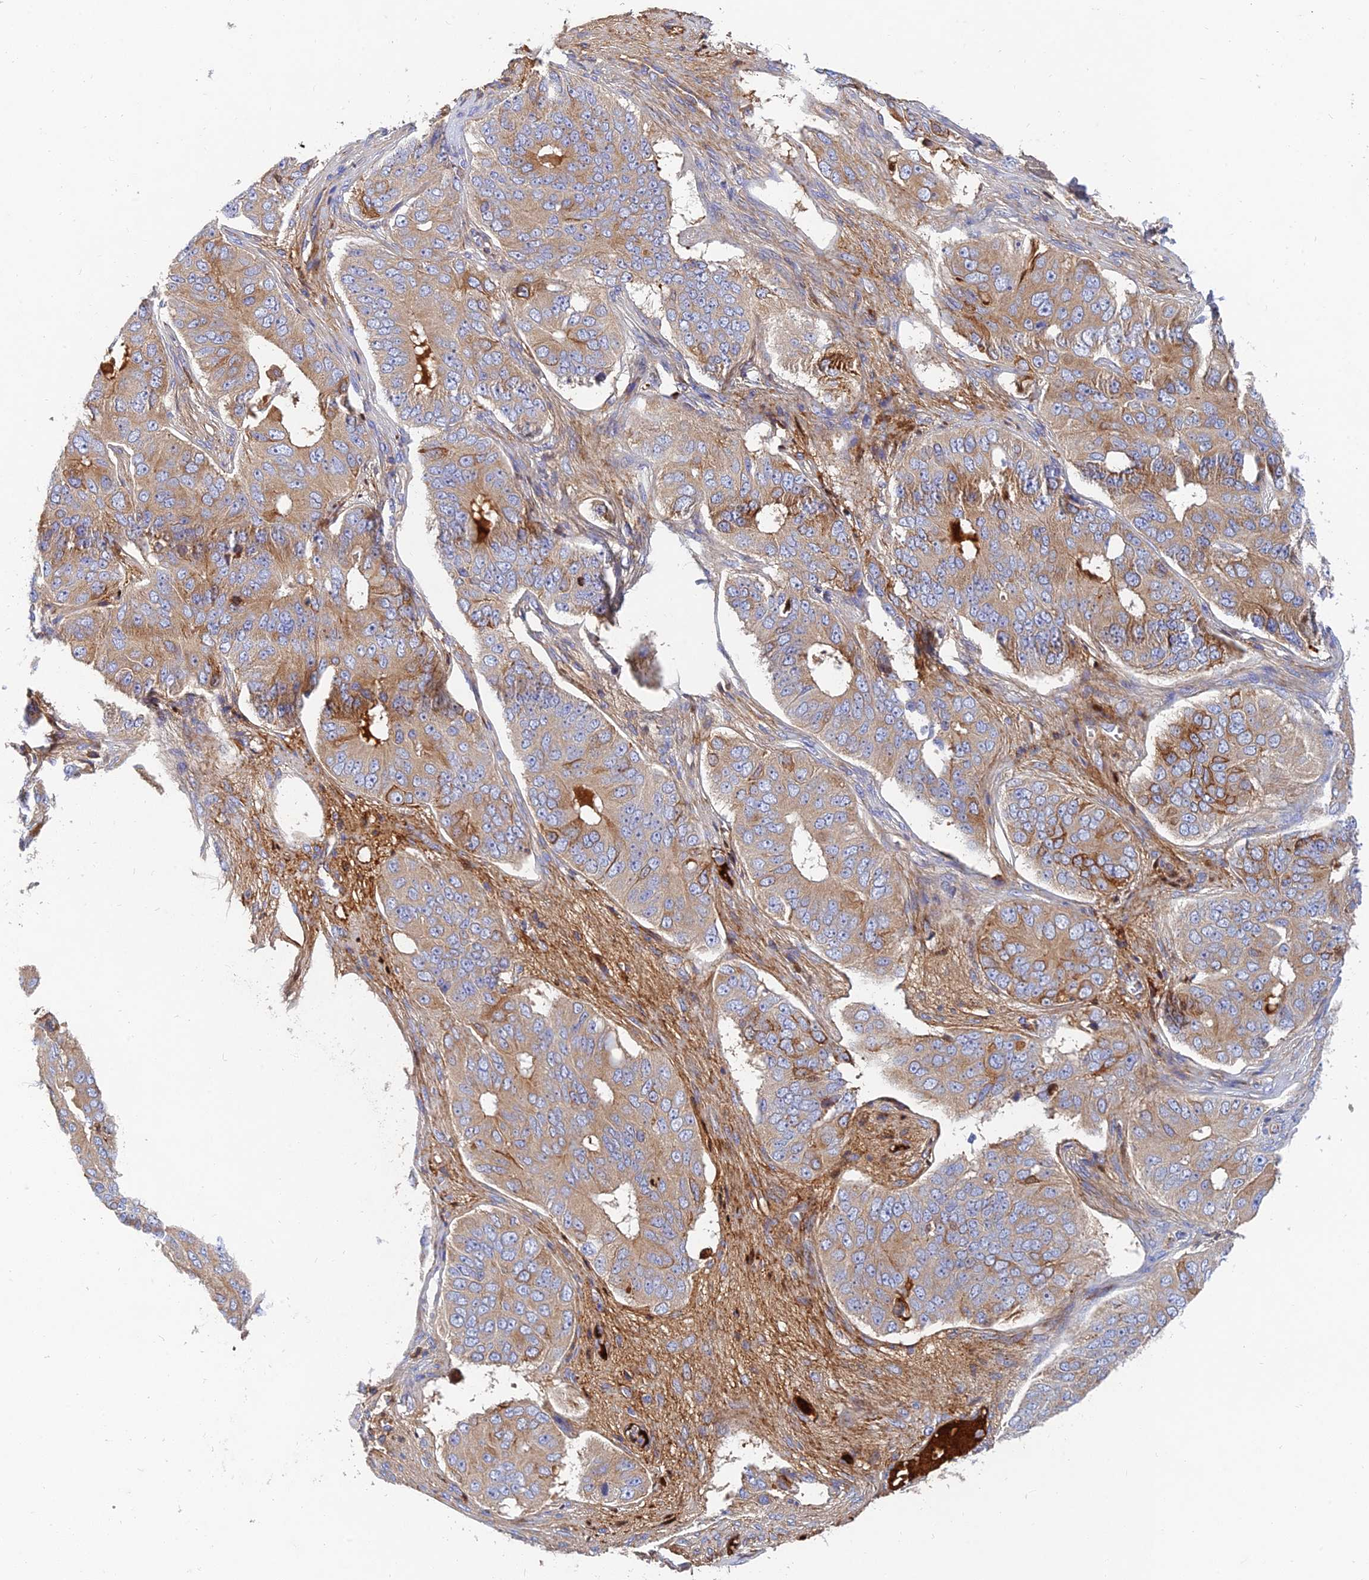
{"staining": {"intensity": "moderate", "quantity": "25%-75%", "location": "cytoplasmic/membranous"}, "tissue": "ovarian cancer", "cell_type": "Tumor cells", "image_type": "cancer", "snomed": [{"axis": "morphology", "description": "Carcinoma, endometroid"}, {"axis": "topography", "description": "Ovary"}], "caption": "Human ovarian cancer (endometroid carcinoma) stained with a protein marker demonstrates moderate staining in tumor cells.", "gene": "MROH1", "patient": {"sex": "female", "age": 51}}